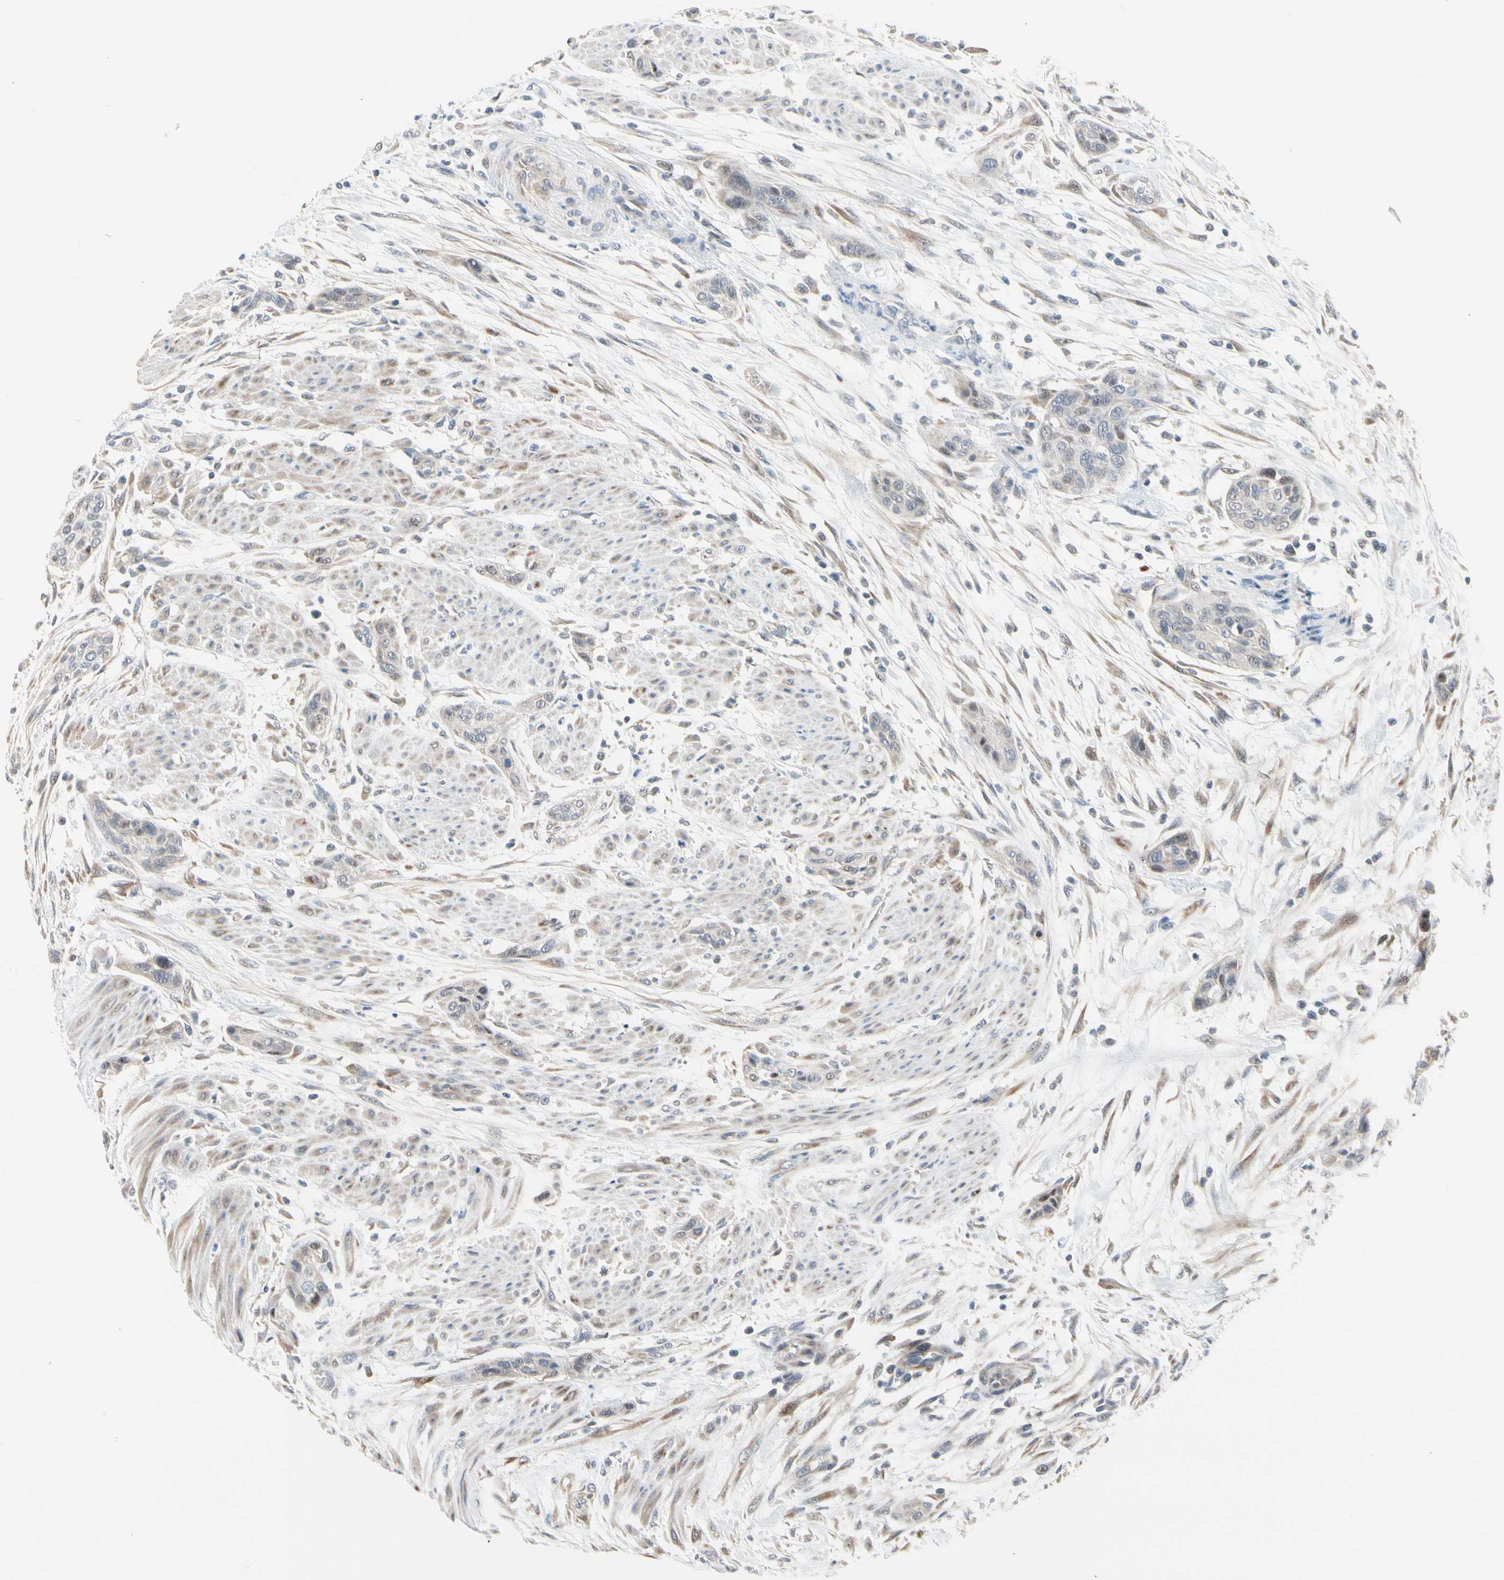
{"staining": {"intensity": "weak", "quantity": ">75%", "location": "cytoplasmic/membranous,nuclear"}, "tissue": "urothelial cancer", "cell_type": "Tumor cells", "image_type": "cancer", "snomed": [{"axis": "morphology", "description": "Urothelial carcinoma, High grade"}, {"axis": "topography", "description": "Urinary bladder"}], "caption": "An image showing weak cytoplasmic/membranous and nuclear expression in about >75% of tumor cells in high-grade urothelial carcinoma, as visualized by brown immunohistochemical staining.", "gene": "MARK1", "patient": {"sex": "male", "age": 35}}